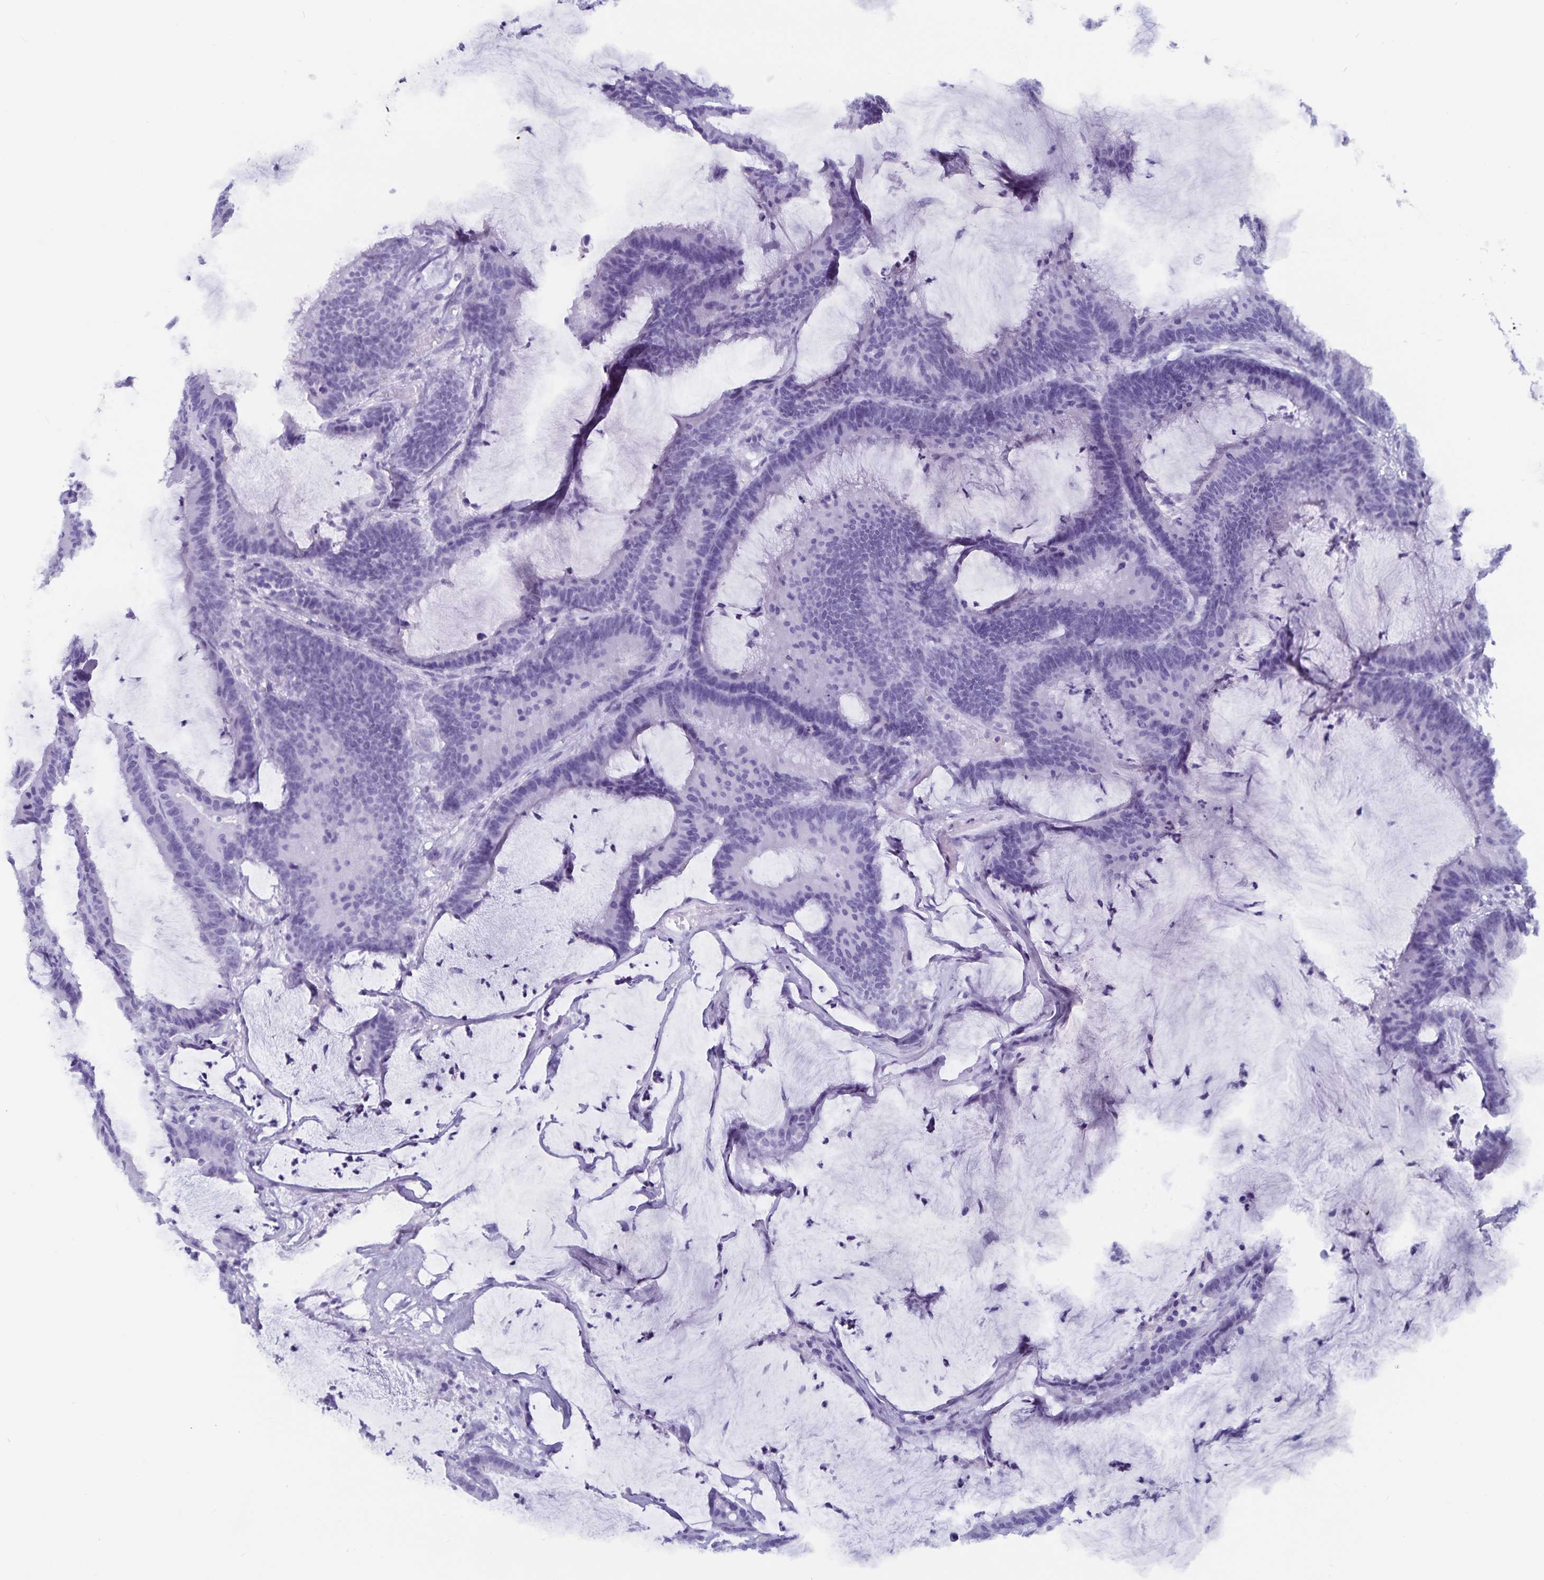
{"staining": {"intensity": "negative", "quantity": "none", "location": "none"}, "tissue": "colorectal cancer", "cell_type": "Tumor cells", "image_type": "cancer", "snomed": [{"axis": "morphology", "description": "Adenocarcinoma, NOS"}, {"axis": "topography", "description": "Colon"}], "caption": "A high-resolution histopathology image shows IHC staining of colorectal adenocarcinoma, which exhibits no significant positivity in tumor cells.", "gene": "GPR137", "patient": {"sex": "female", "age": 78}}